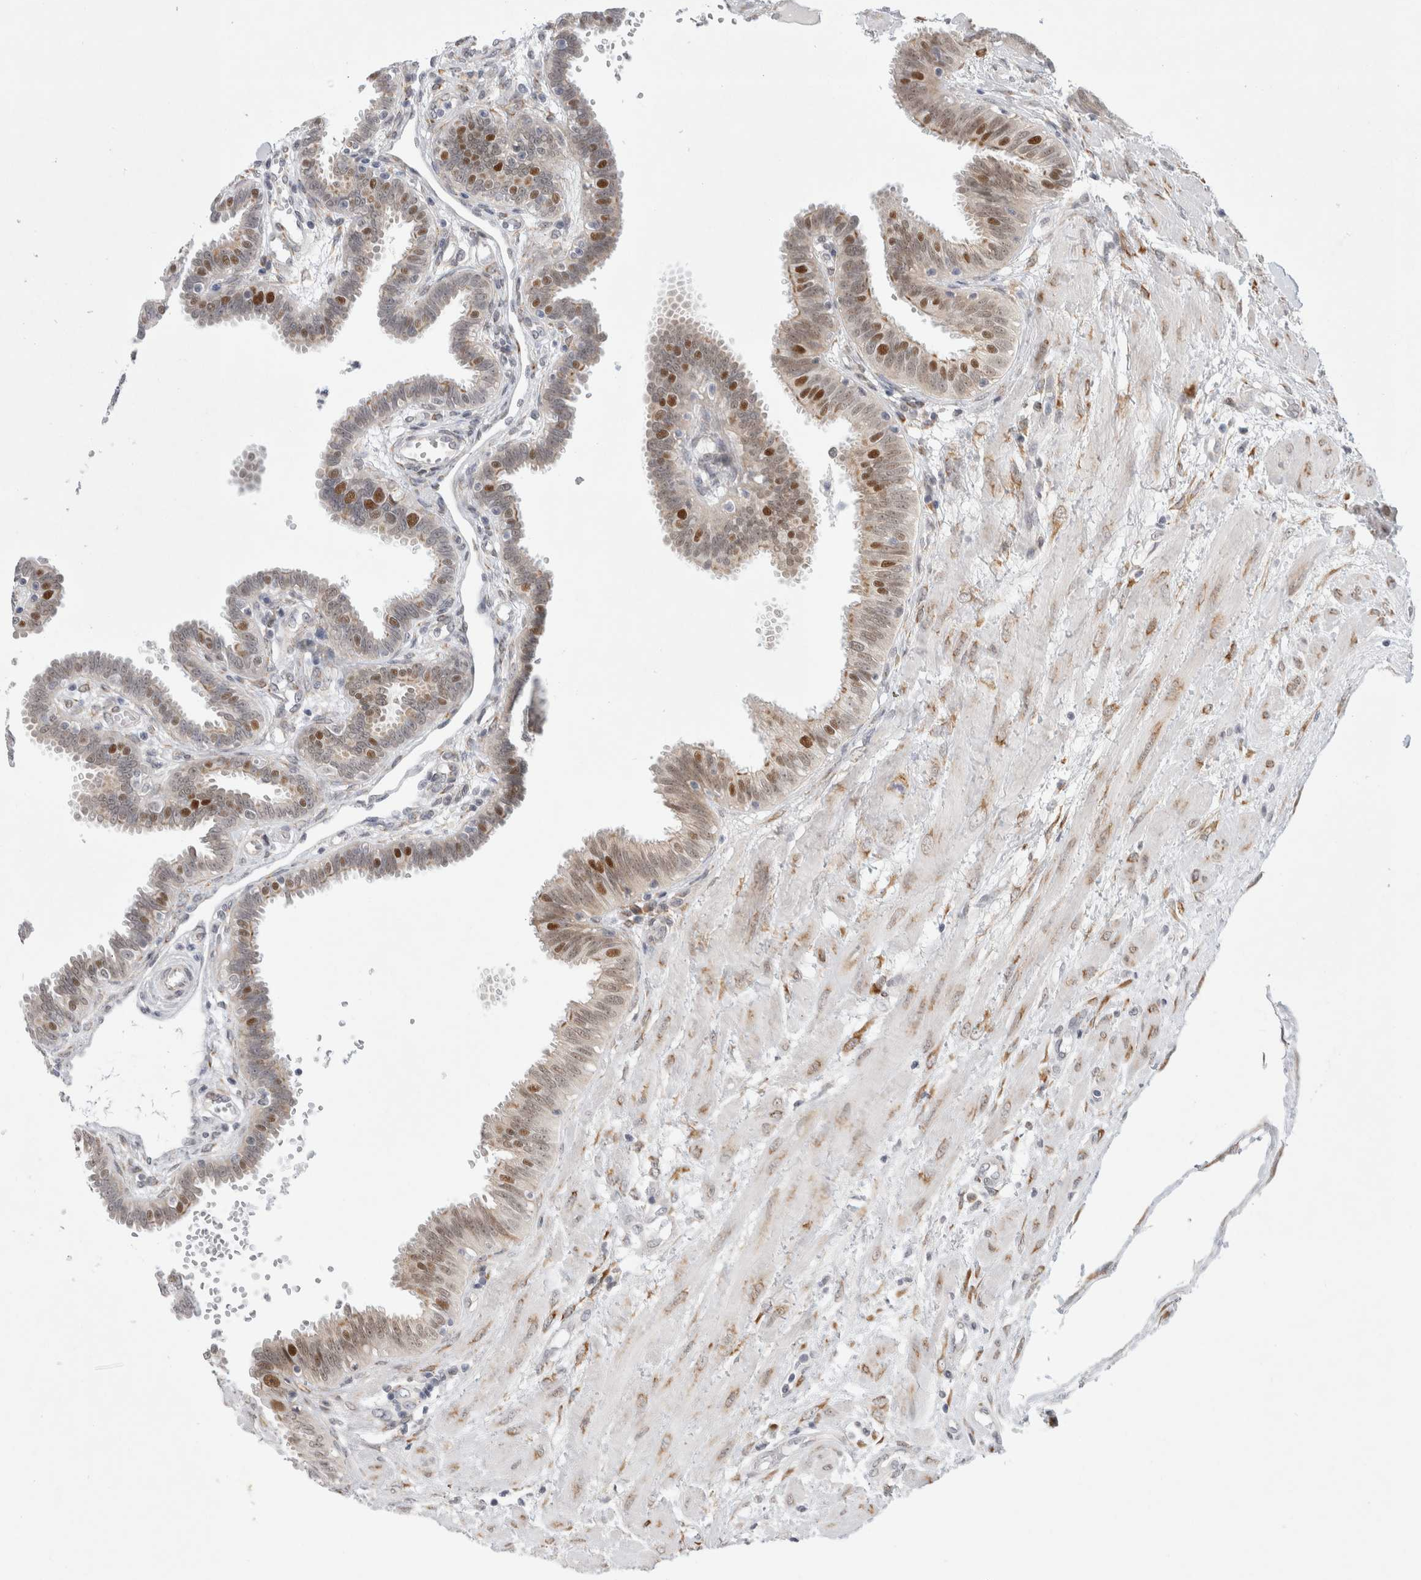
{"staining": {"intensity": "strong", "quantity": "<25%", "location": "nuclear"}, "tissue": "fallopian tube", "cell_type": "Glandular cells", "image_type": "normal", "snomed": [{"axis": "morphology", "description": "Normal tissue, NOS"}, {"axis": "topography", "description": "Fallopian tube"}], "caption": "A medium amount of strong nuclear positivity is seen in about <25% of glandular cells in benign fallopian tube. (Stains: DAB in brown, nuclei in blue, Microscopy: brightfield microscopy at high magnification).", "gene": "TRMT1L", "patient": {"sex": "female", "age": 32}}